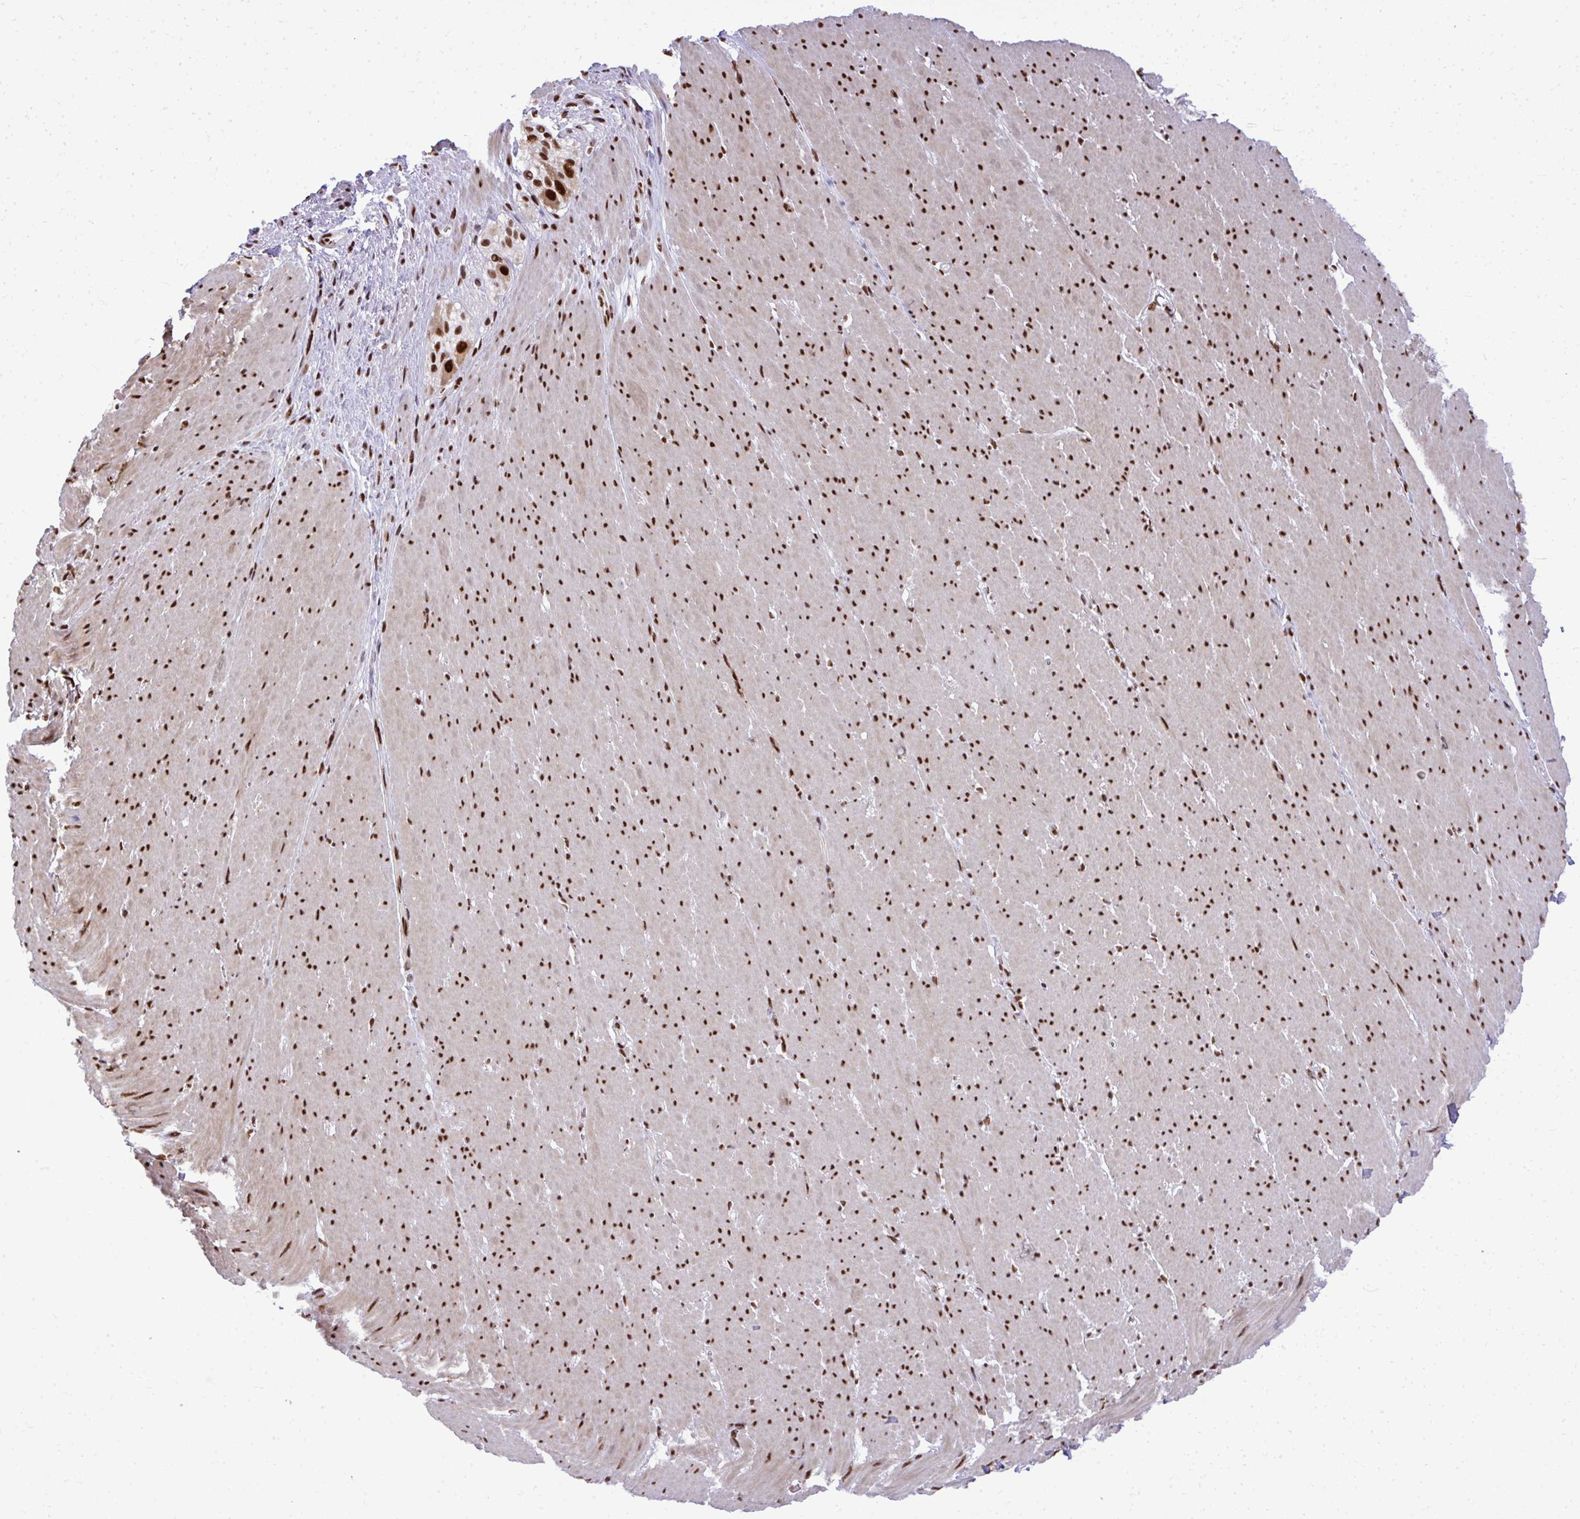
{"staining": {"intensity": "strong", "quantity": ">75%", "location": "nuclear"}, "tissue": "smooth muscle", "cell_type": "Smooth muscle cells", "image_type": "normal", "snomed": [{"axis": "morphology", "description": "Normal tissue, NOS"}, {"axis": "topography", "description": "Smooth muscle"}, {"axis": "topography", "description": "Rectum"}], "caption": "A brown stain labels strong nuclear positivity of a protein in smooth muscle cells of normal smooth muscle. (DAB IHC with brightfield microscopy, high magnification).", "gene": "PRPF19", "patient": {"sex": "male", "age": 53}}